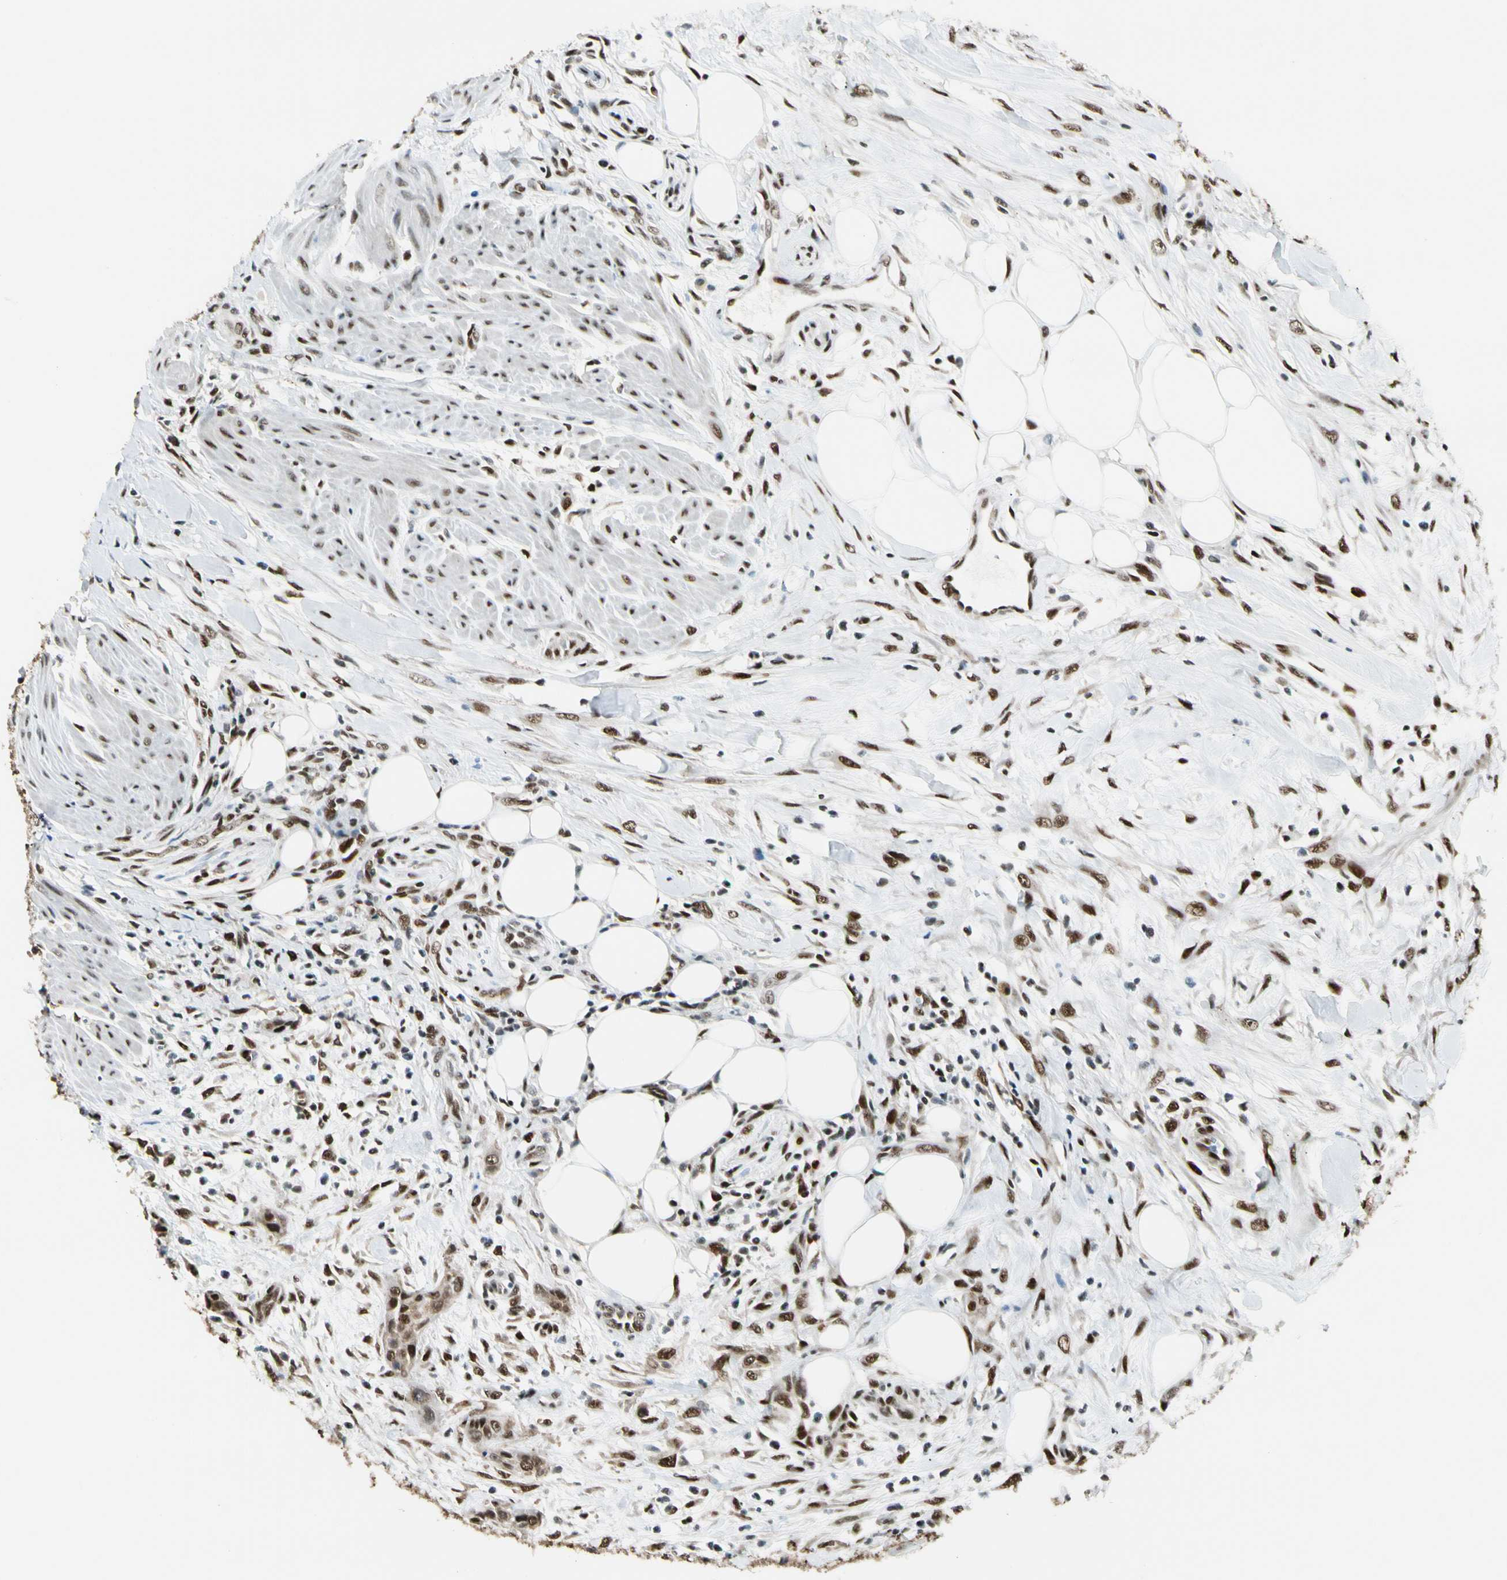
{"staining": {"intensity": "strong", "quantity": ">75%", "location": "nuclear"}, "tissue": "urothelial cancer", "cell_type": "Tumor cells", "image_type": "cancer", "snomed": [{"axis": "morphology", "description": "Urothelial carcinoma, High grade"}, {"axis": "topography", "description": "Urinary bladder"}], "caption": "Strong nuclear positivity for a protein is identified in approximately >75% of tumor cells of high-grade urothelial carcinoma using immunohistochemistry (IHC).", "gene": "FUS", "patient": {"sex": "male", "age": 35}}